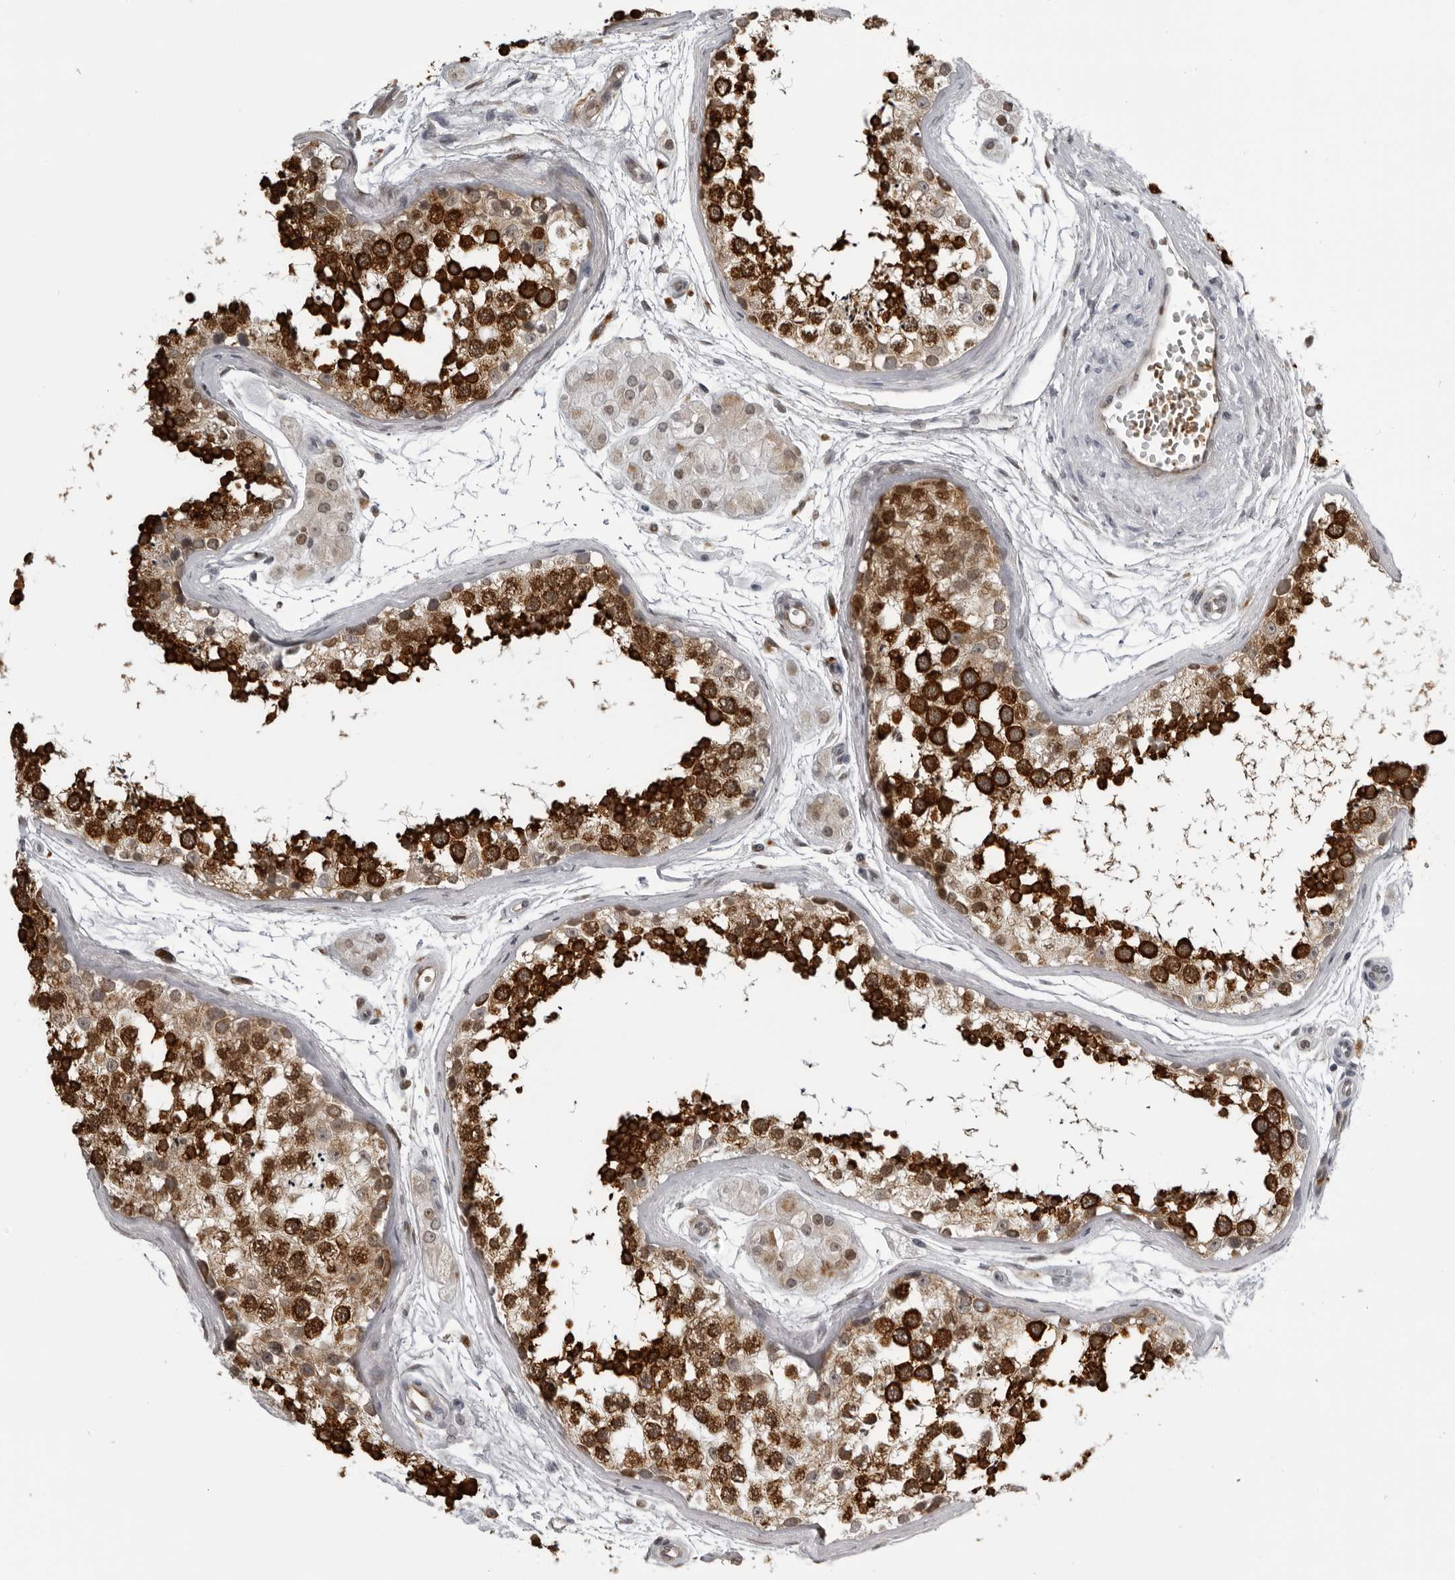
{"staining": {"intensity": "strong", "quantity": "25%-75%", "location": "cytoplasmic/membranous"}, "tissue": "testis", "cell_type": "Cells in seminiferous ducts", "image_type": "normal", "snomed": [{"axis": "morphology", "description": "Normal tissue, NOS"}, {"axis": "topography", "description": "Testis"}], "caption": "Cells in seminiferous ducts demonstrate strong cytoplasmic/membranous positivity in about 25%-75% of cells in benign testis.", "gene": "THOP1", "patient": {"sex": "male", "age": 56}}